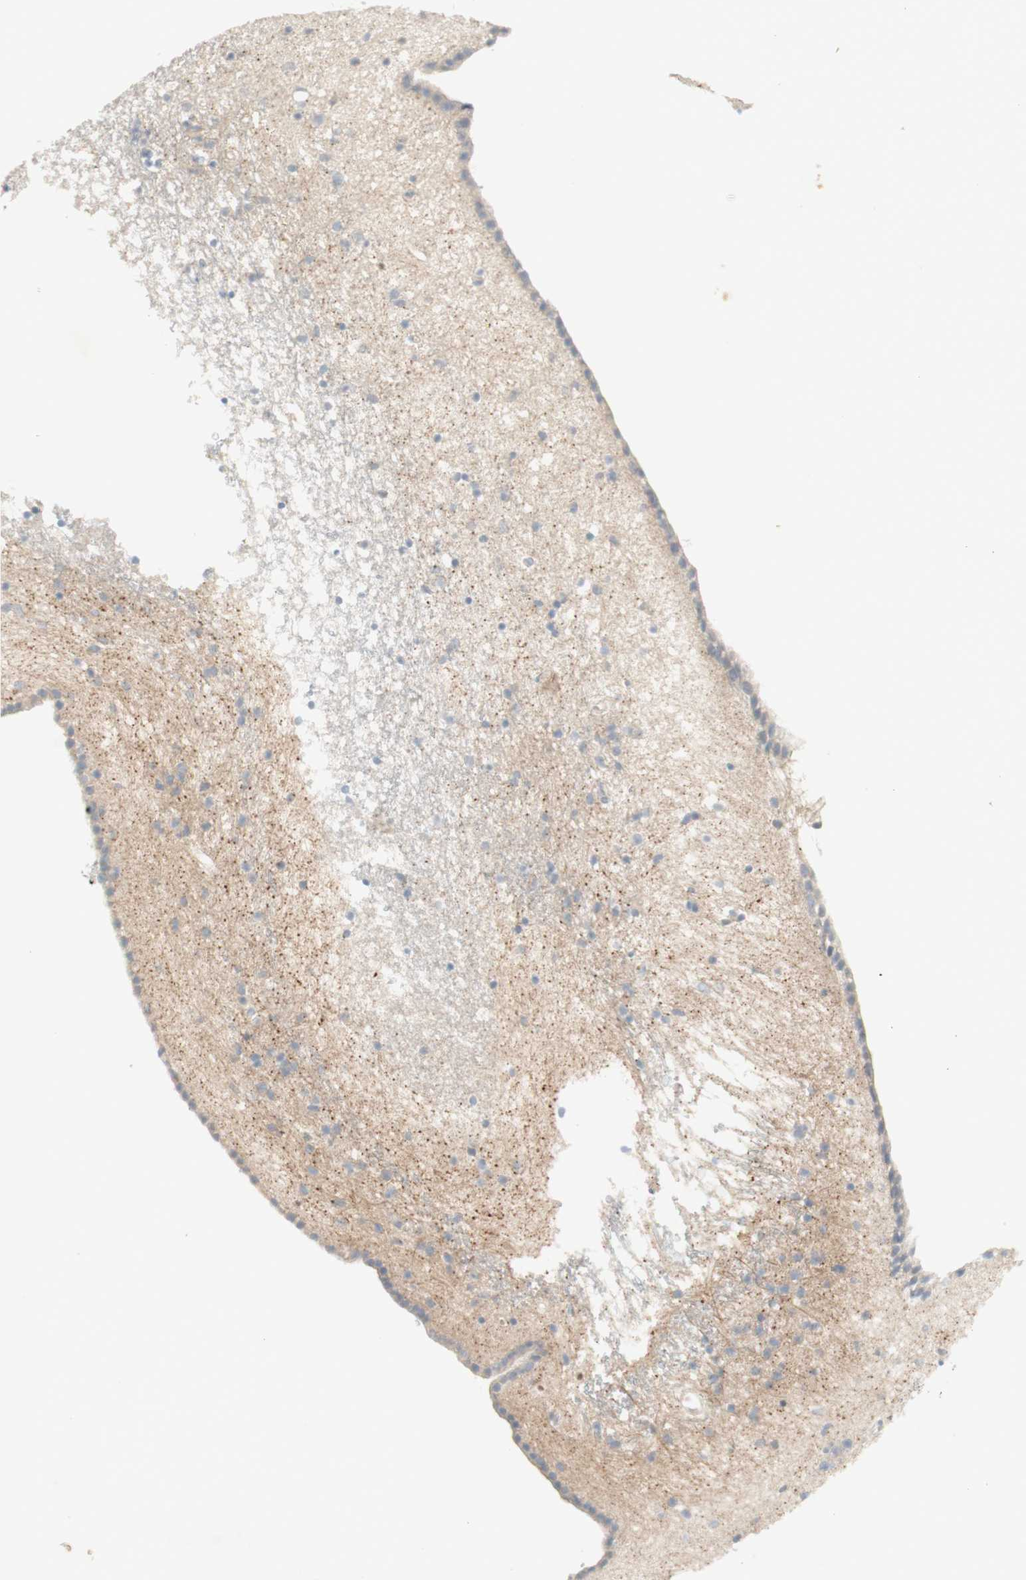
{"staining": {"intensity": "moderate", "quantity": "25%-75%", "location": "cytoplasmic/membranous"}, "tissue": "caudate", "cell_type": "Glial cells", "image_type": "normal", "snomed": [{"axis": "morphology", "description": "Normal tissue, NOS"}, {"axis": "topography", "description": "Lateral ventricle wall"}], "caption": "Moderate cytoplasmic/membranous positivity for a protein is identified in approximately 25%-75% of glial cells of unremarkable caudate using IHC.", "gene": "PTGER4", "patient": {"sex": "male", "age": 45}}